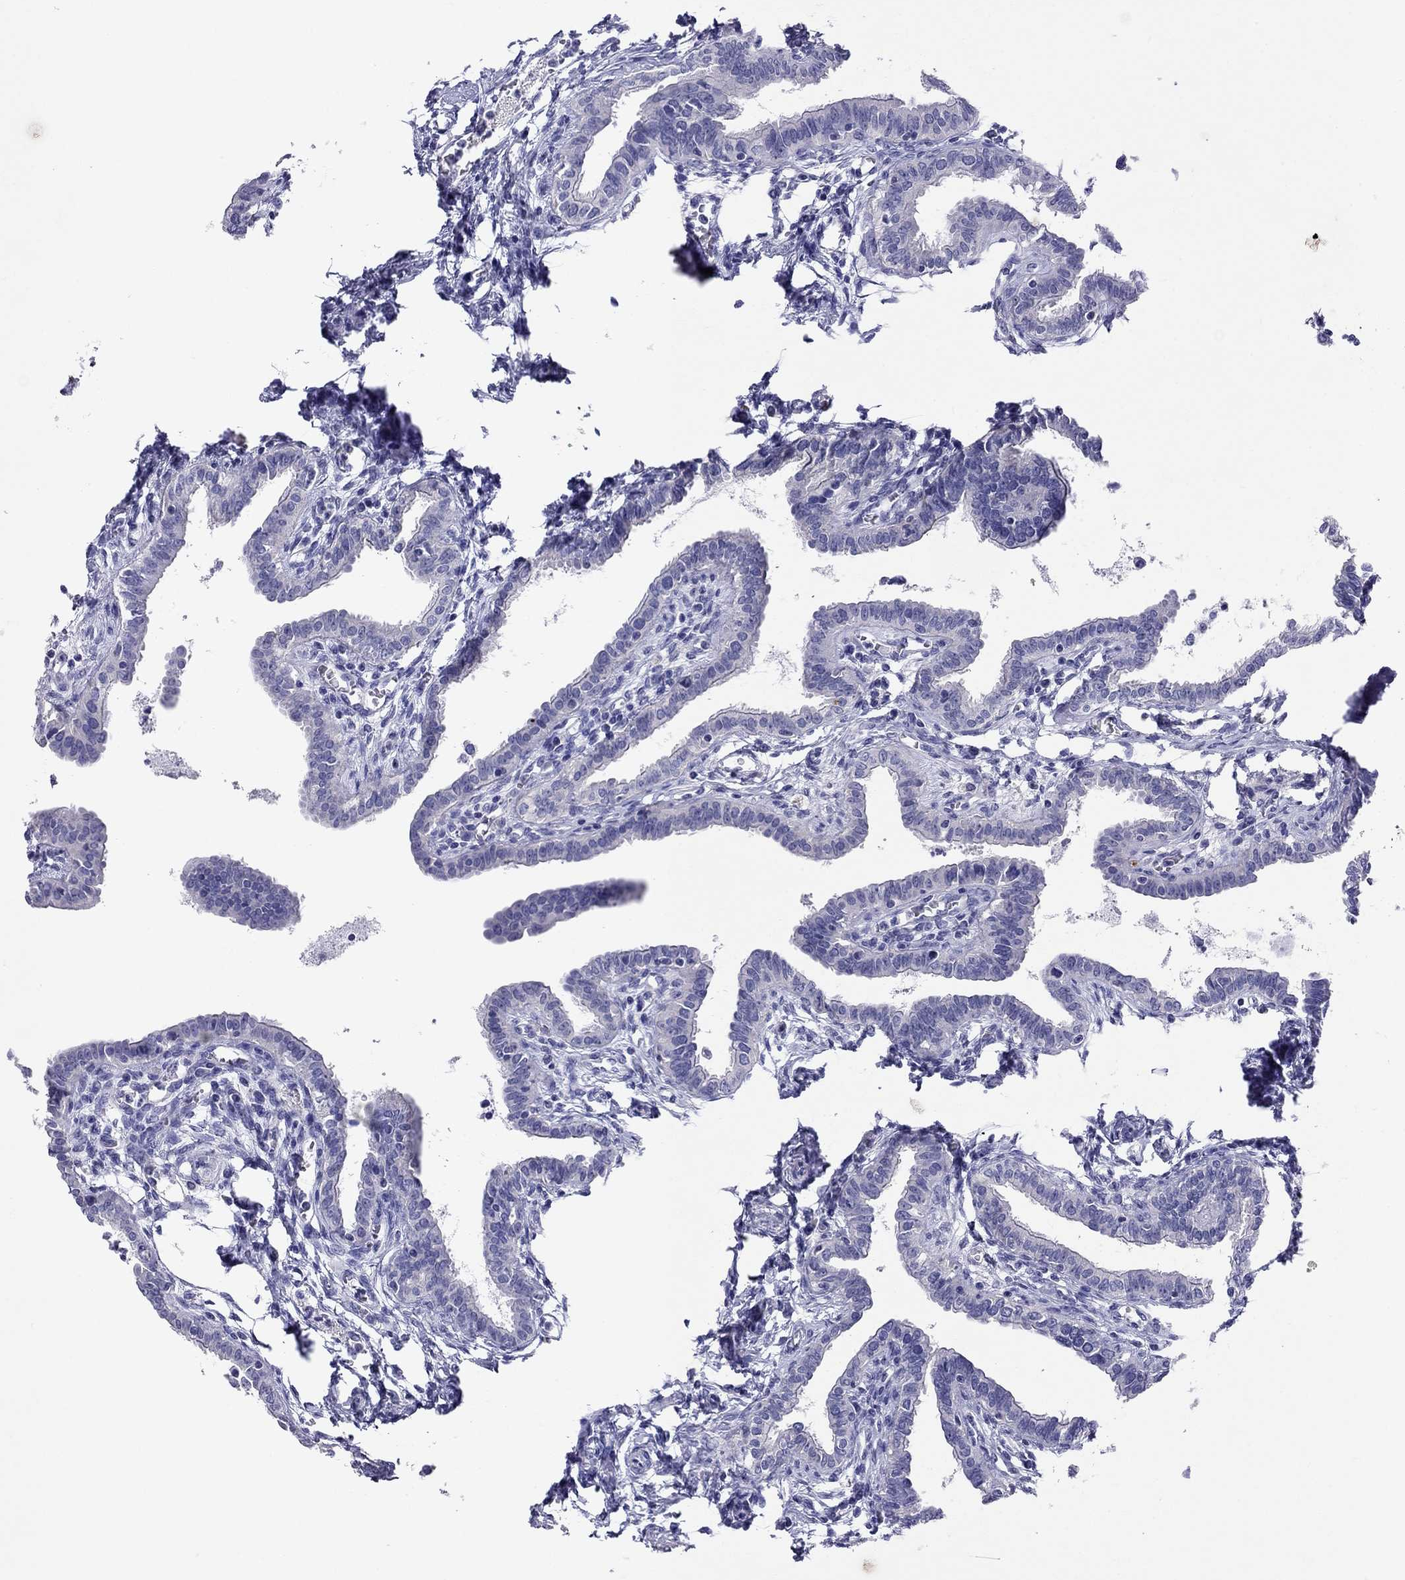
{"staining": {"intensity": "negative", "quantity": "none", "location": "none"}, "tissue": "fallopian tube", "cell_type": "Glandular cells", "image_type": "normal", "snomed": [{"axis": "morphology", "description": "Normal tissue, NOS"}, {"axis": "morphology", "description": "Carcinoma, endometroid"}, {"axis": "topography", "description": "Fallopian tube"}, {"axis": "topography", "description": "Ovary"}], "caption": "DAB (3,3'-diaminobenzidine) immunohistochemical staining of normal fallopian tube shows no significant expression in glandular cells. (DAB IHC with hematoxylin counter stain).", "gene": "CAPNS2", "patient": {"sex": "female", "age": 42}}